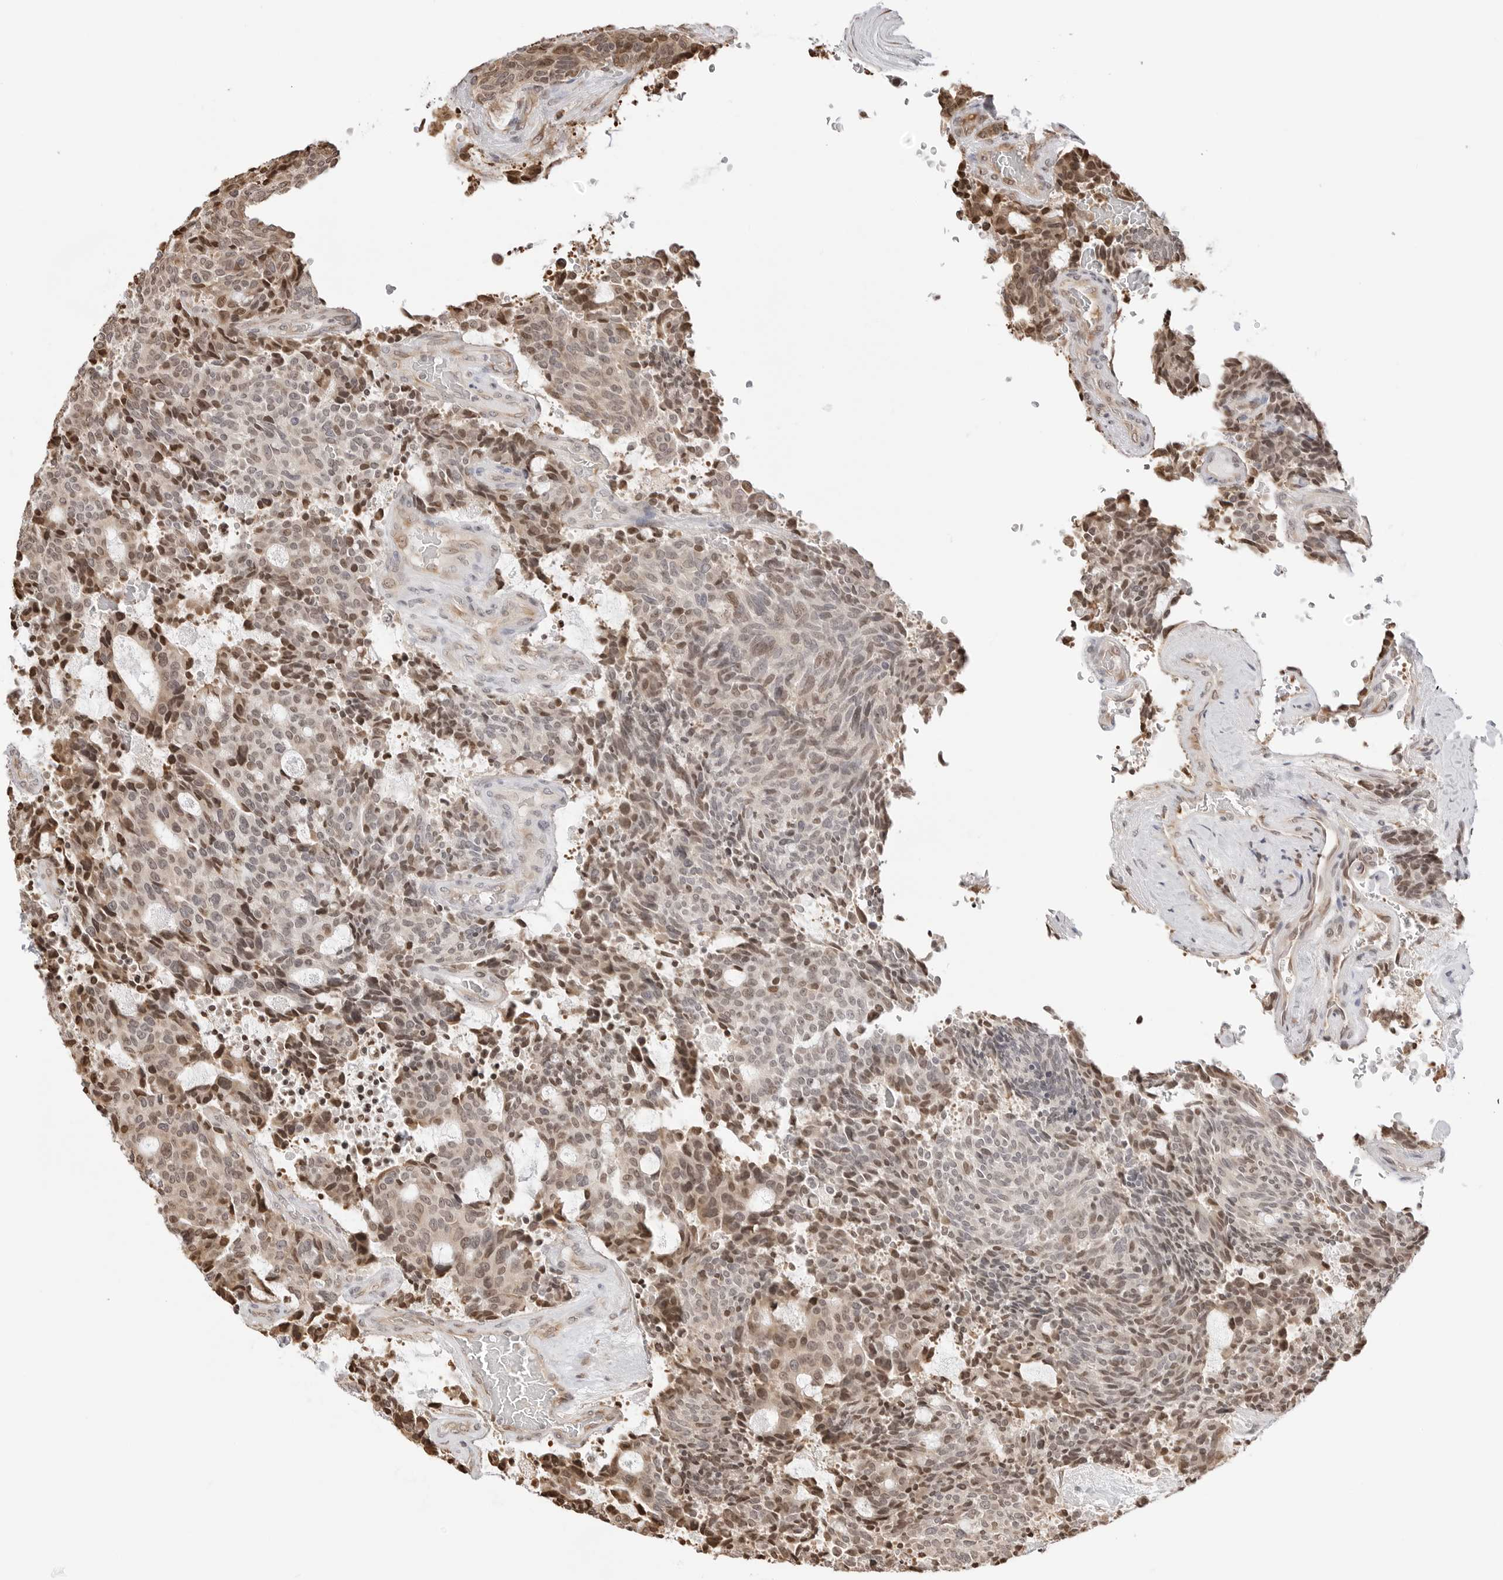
{"staining": {"intensity": "moderate", "quantity": "25%-75%", "location": "nuclear"}, "tissue": "carcinoid", "cell_type": "Tumor cells", "image_type": "cancer", "snomed": [{"axis": "morphology", "description": "Carcinoid, malignant, NOS"}, {"axis": "topography", "description": "Pancreas"}], "caption": "Carcinoid stained with a brown dye displays moderate nuclear positive expression in approximately 25%-75% of tumor cells.", "gene": "FKBP14", "patient": {"sex": "female", "age": 54}}